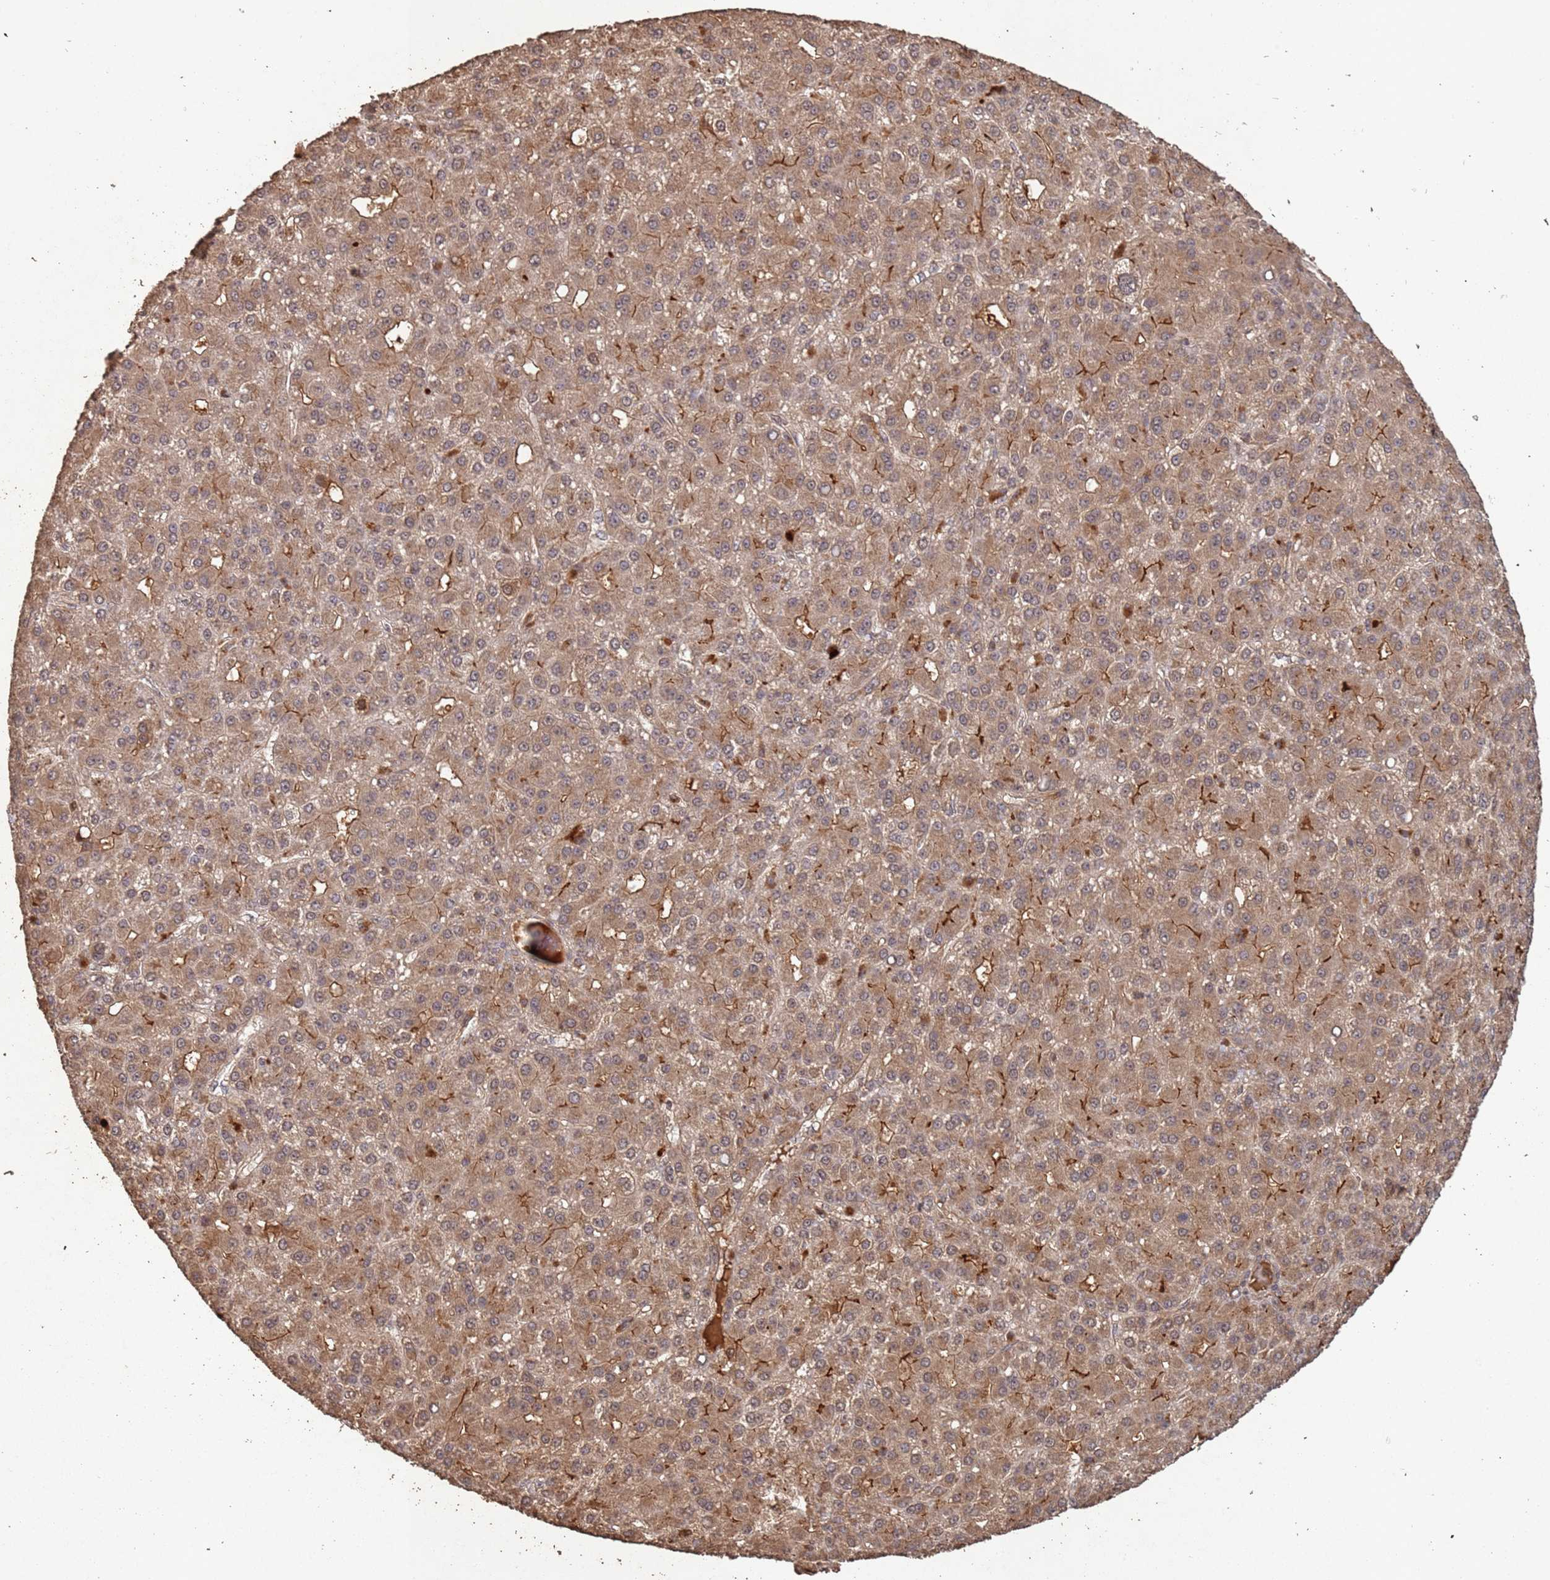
{"staining": {"intensity": "moderate", "quantity": ">75%", "location": "cytoplasmic/membranous"}, "tissue": "liver cancer", "cell_type": "Tumor cells", "image_type": "cancer", "snomed": [{"axis": "morphology", "description": "Carcinoma, Hepatocellular, NOS"}, {"axis": "topography", "description": "Liver"}], "caption": "This is a photomicrograph of immunohistochemistry (IHC) staining of hepatocellular carcinoma (liver), which shows moderate staining in the cytoplasmic/membranous of tumor cells.", "gene": "FRAT1", "patient": {"sex": "male", "age": 67}}